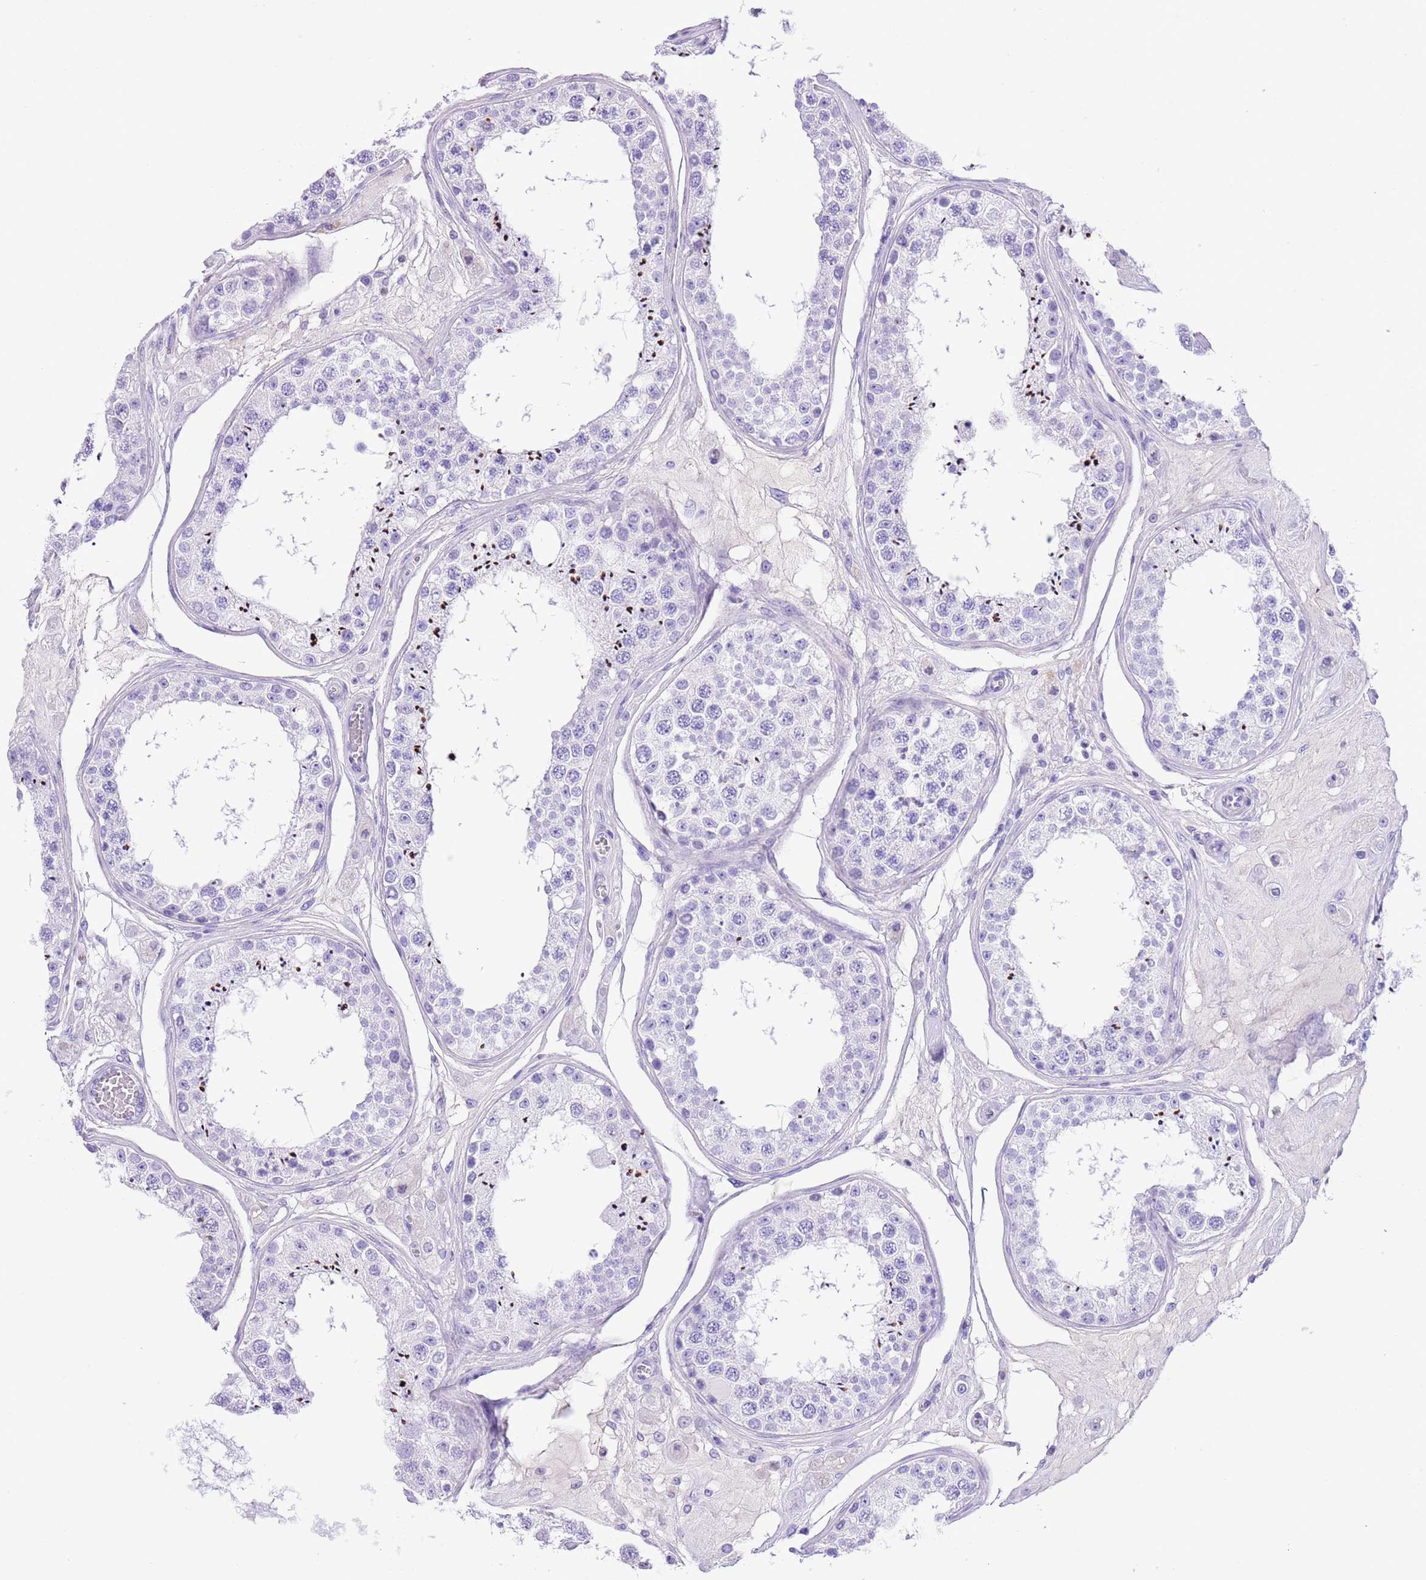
{"staining": {"intensity": "moderate", "quantity": "<25%", "location": "cytoplasmic/membranous"}, "tissue": "testis", "cell_type": "Cells in seminiferous ducts", "image_type": "normal", "snomed": [{"axis": "morphology", "description": "Normal tissue, NOS"}, {"axis": "topography", "description": "Testis"}], "caption": "This micrograph shows immunohistochemistry staining of benign human testis, with low moderate cytoplasmic/membranous expression in approximately <25% of cells in seminiferous ducts.", "gene": "TBC1D10B", "patient": {"sex": "male", "age": 25}}